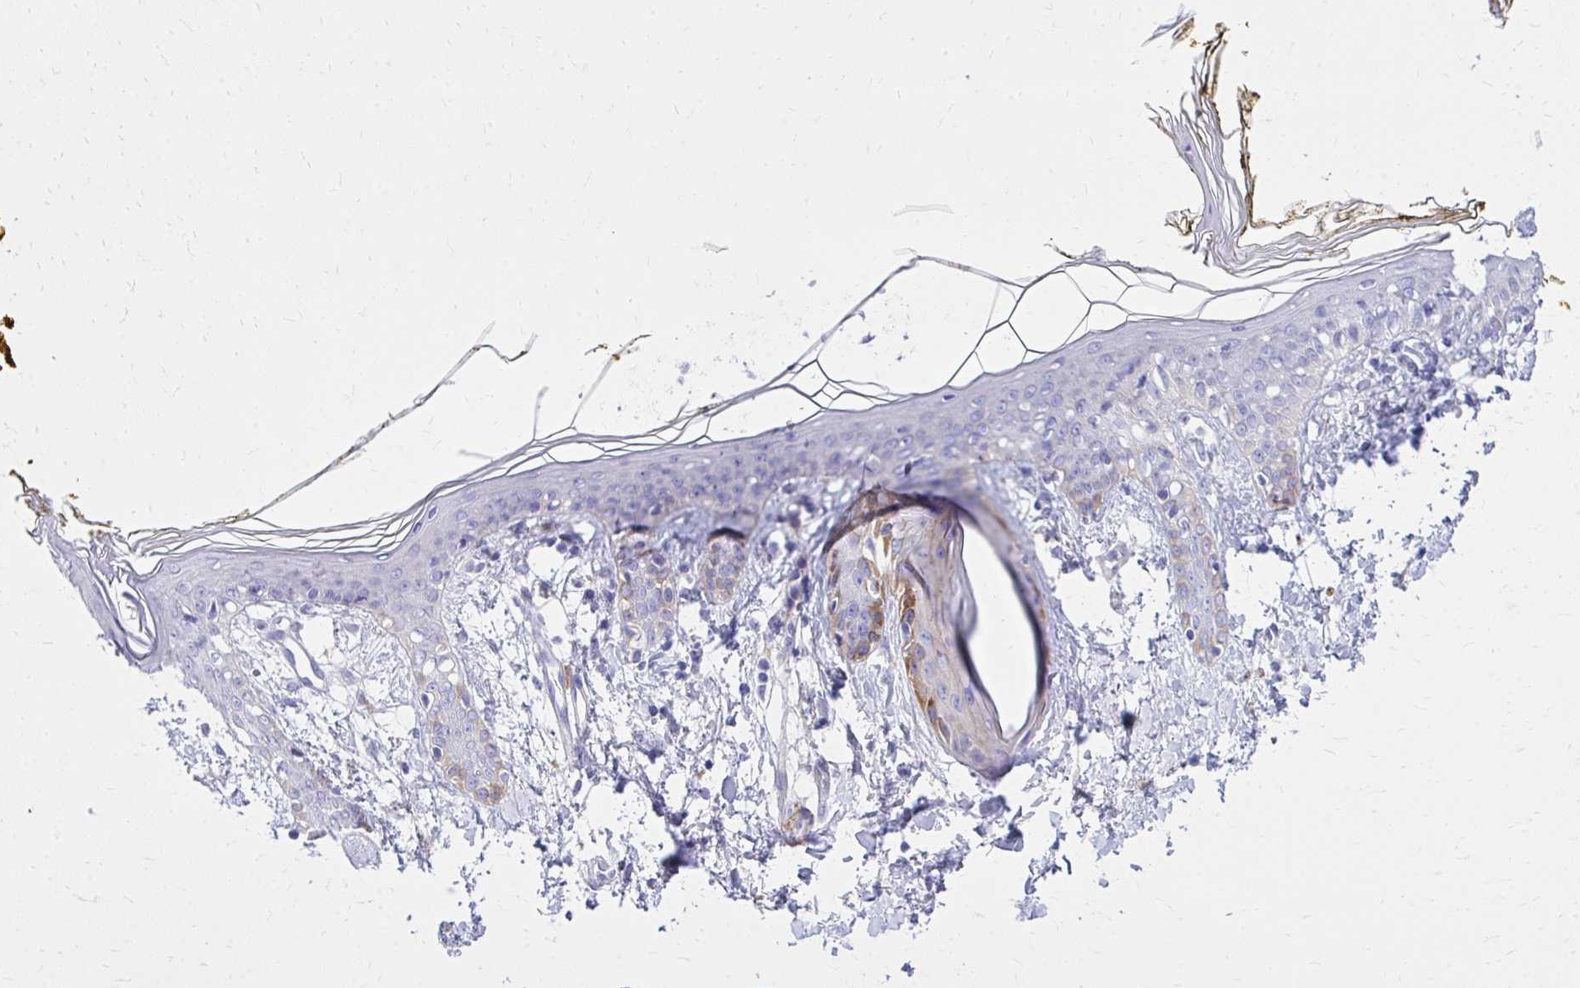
{"staining": {"intensity": "negative", "quantity": "none", "location": "none"}, "tissue": "skin", "cell_type": "Fibroblasts", "image_type": "normal", "snomed": [{"axis": "morphology", "description": "Normal tissue, NOS"}, {"axis": "topography", "description": "Skin"}], "caption": "Fibroblasts are negative for protein expression in normal human skin. (Brightfield microscopy of DAB immunohistochemistry at high magnification).", "gene": "EPB41L1", "patient": {"sex": "female", "age": 34}}